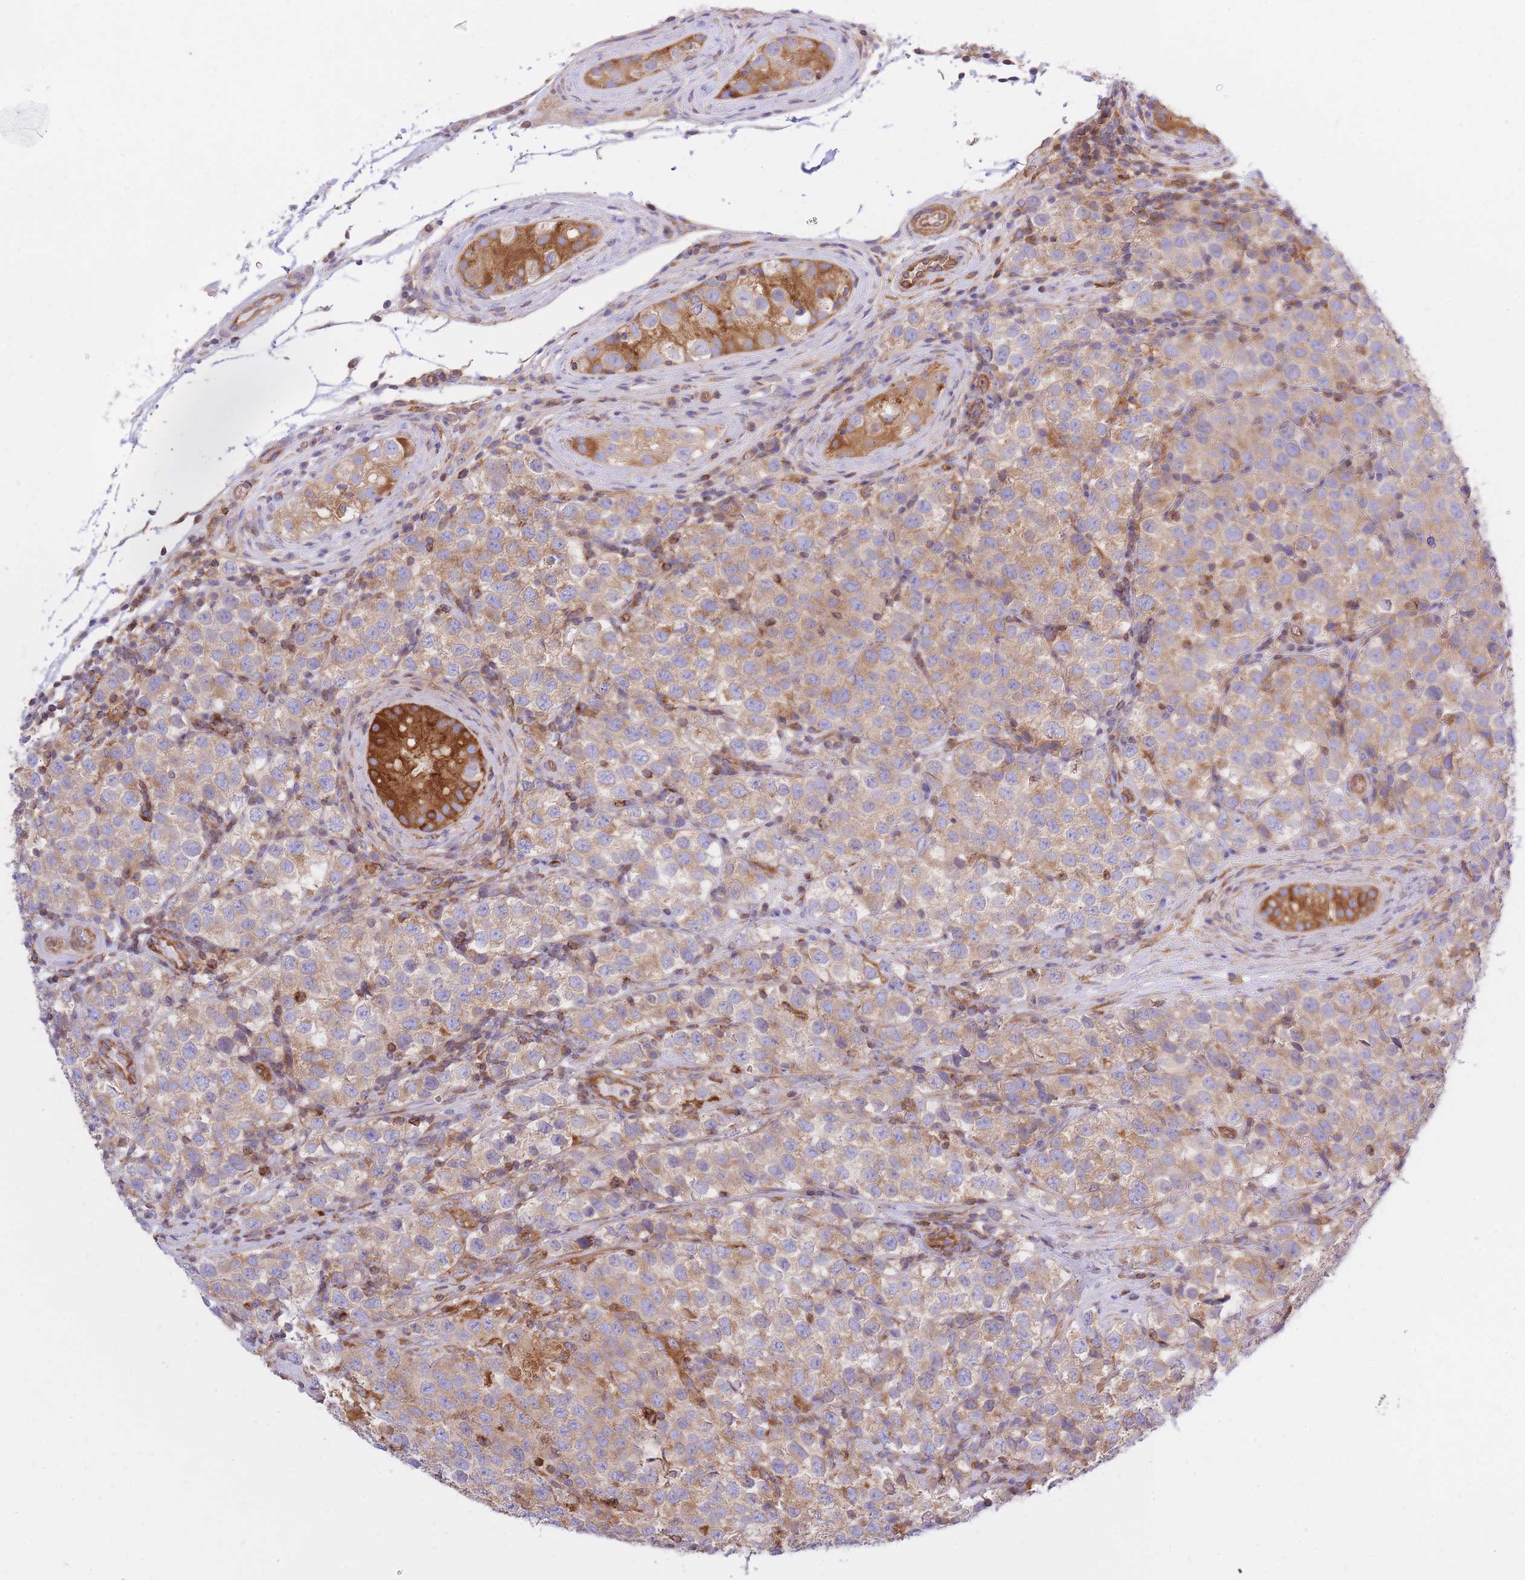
{"staining": {"intensity": "moderate", "quantity": ">75%", "location": "cytoplasmic/membranous"}, "tissue": "testis cancer", "cell_type": "Tumor cells", "image_type": "cancer", "snomed": [{"axis": "morphology", "description": "Seminoma, NOS"}, {"axis": "topography", "description": "Testis"}], "caption": "Immunohistochemistry (IHC) of testis seminoma demonstrates medium levels of moderate cytoplasmic/membranous staining in approximately >75% of tumor cells.", "gene": "REM1", "patient": {"sex": "male", "age": 34}}